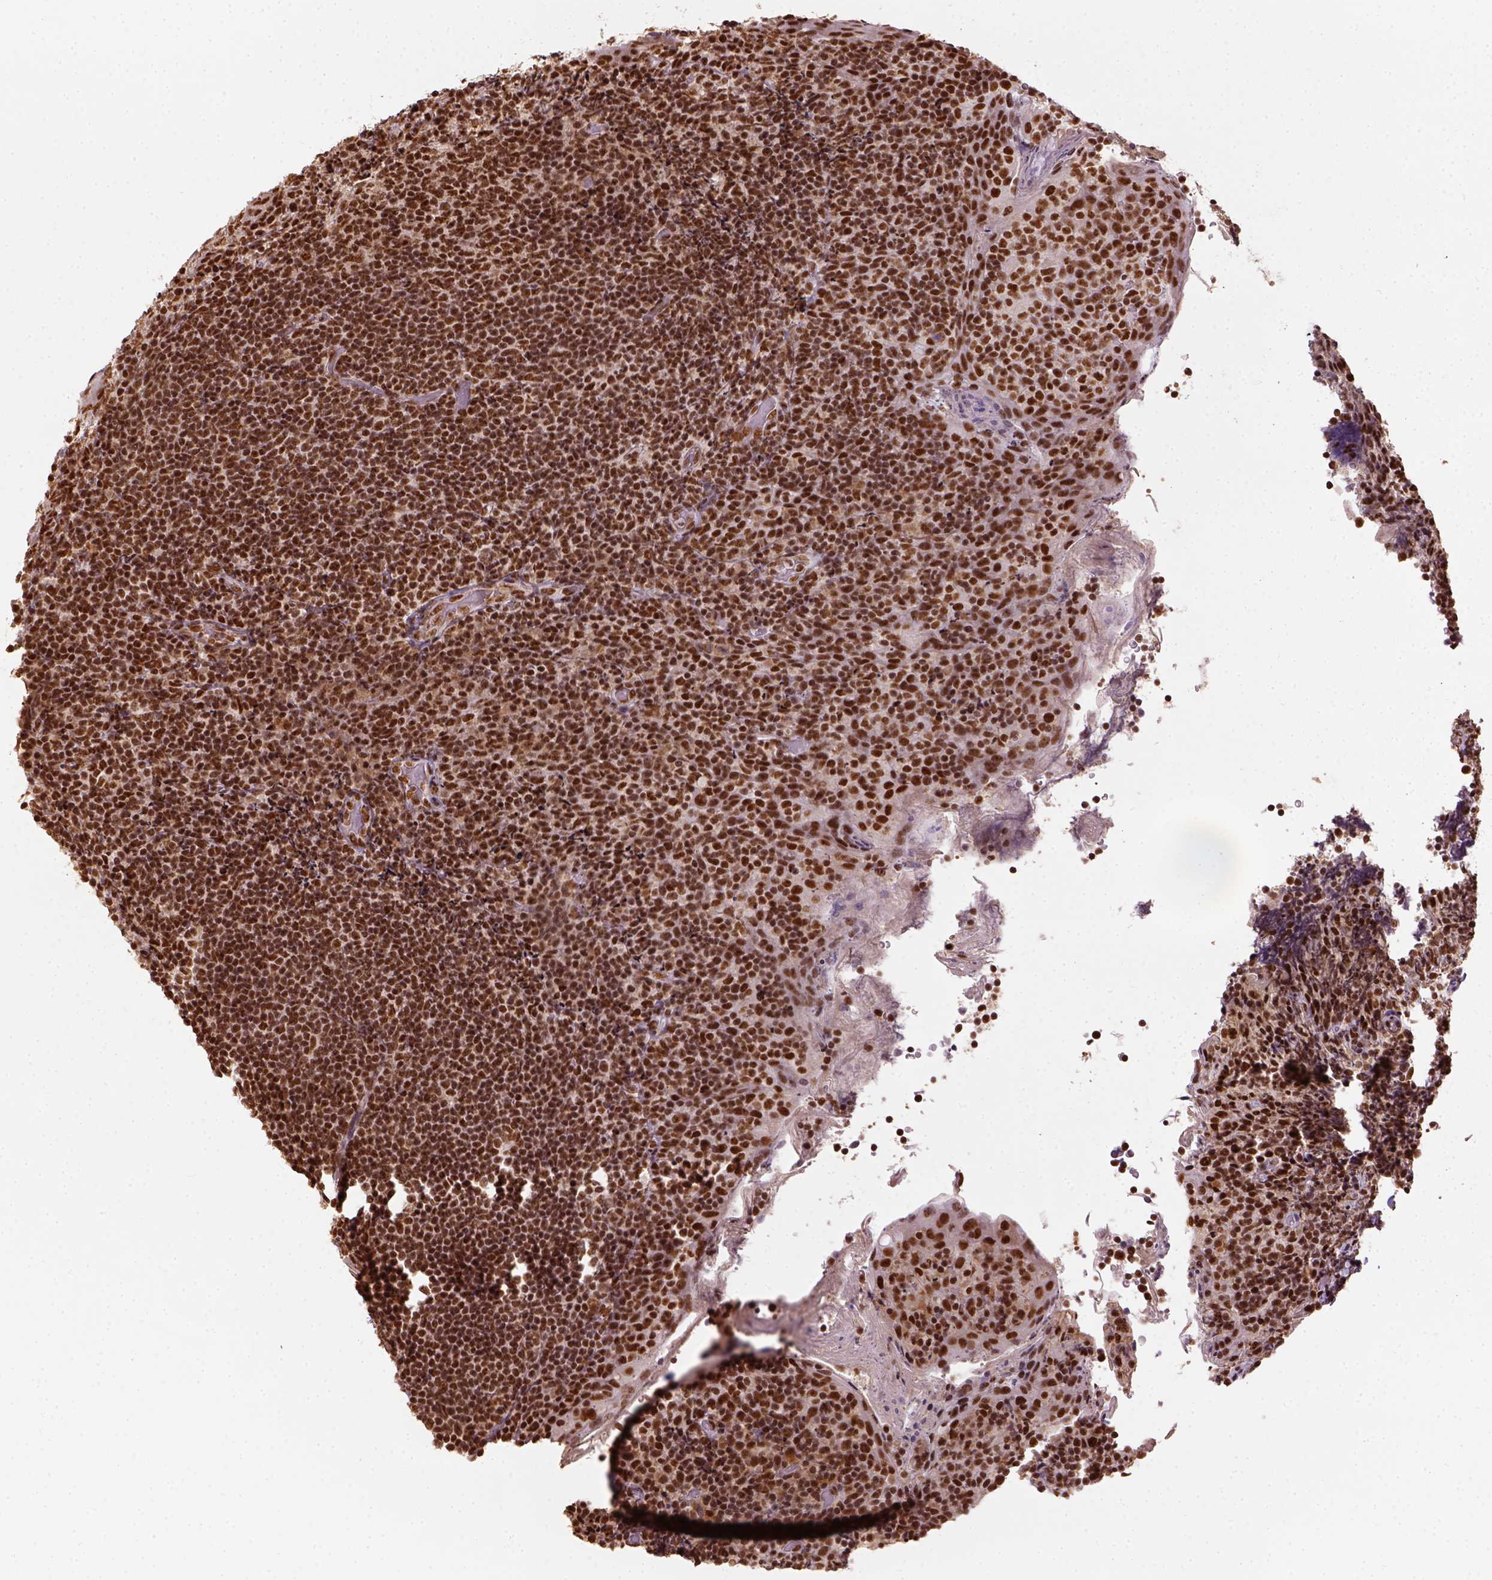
{"staining": {"intensity": "strong", "quantity": ">75%", "location": "nuclear"}, "tissue": "tonsil", "cell_type": "Germinal center cells", "image_type": "normal", "snomed": [{"axis": "morphology", "description": "Normal tissue, NOS"}, {"axis": "topography", "description": "Tonsil"}], "caption": "Strong nuclear positivity is seen in approximately >75% of germinal center cells in normal tonsil.", "gene": "CCAR1", "patient": {"sex": "female", "age": 10}}